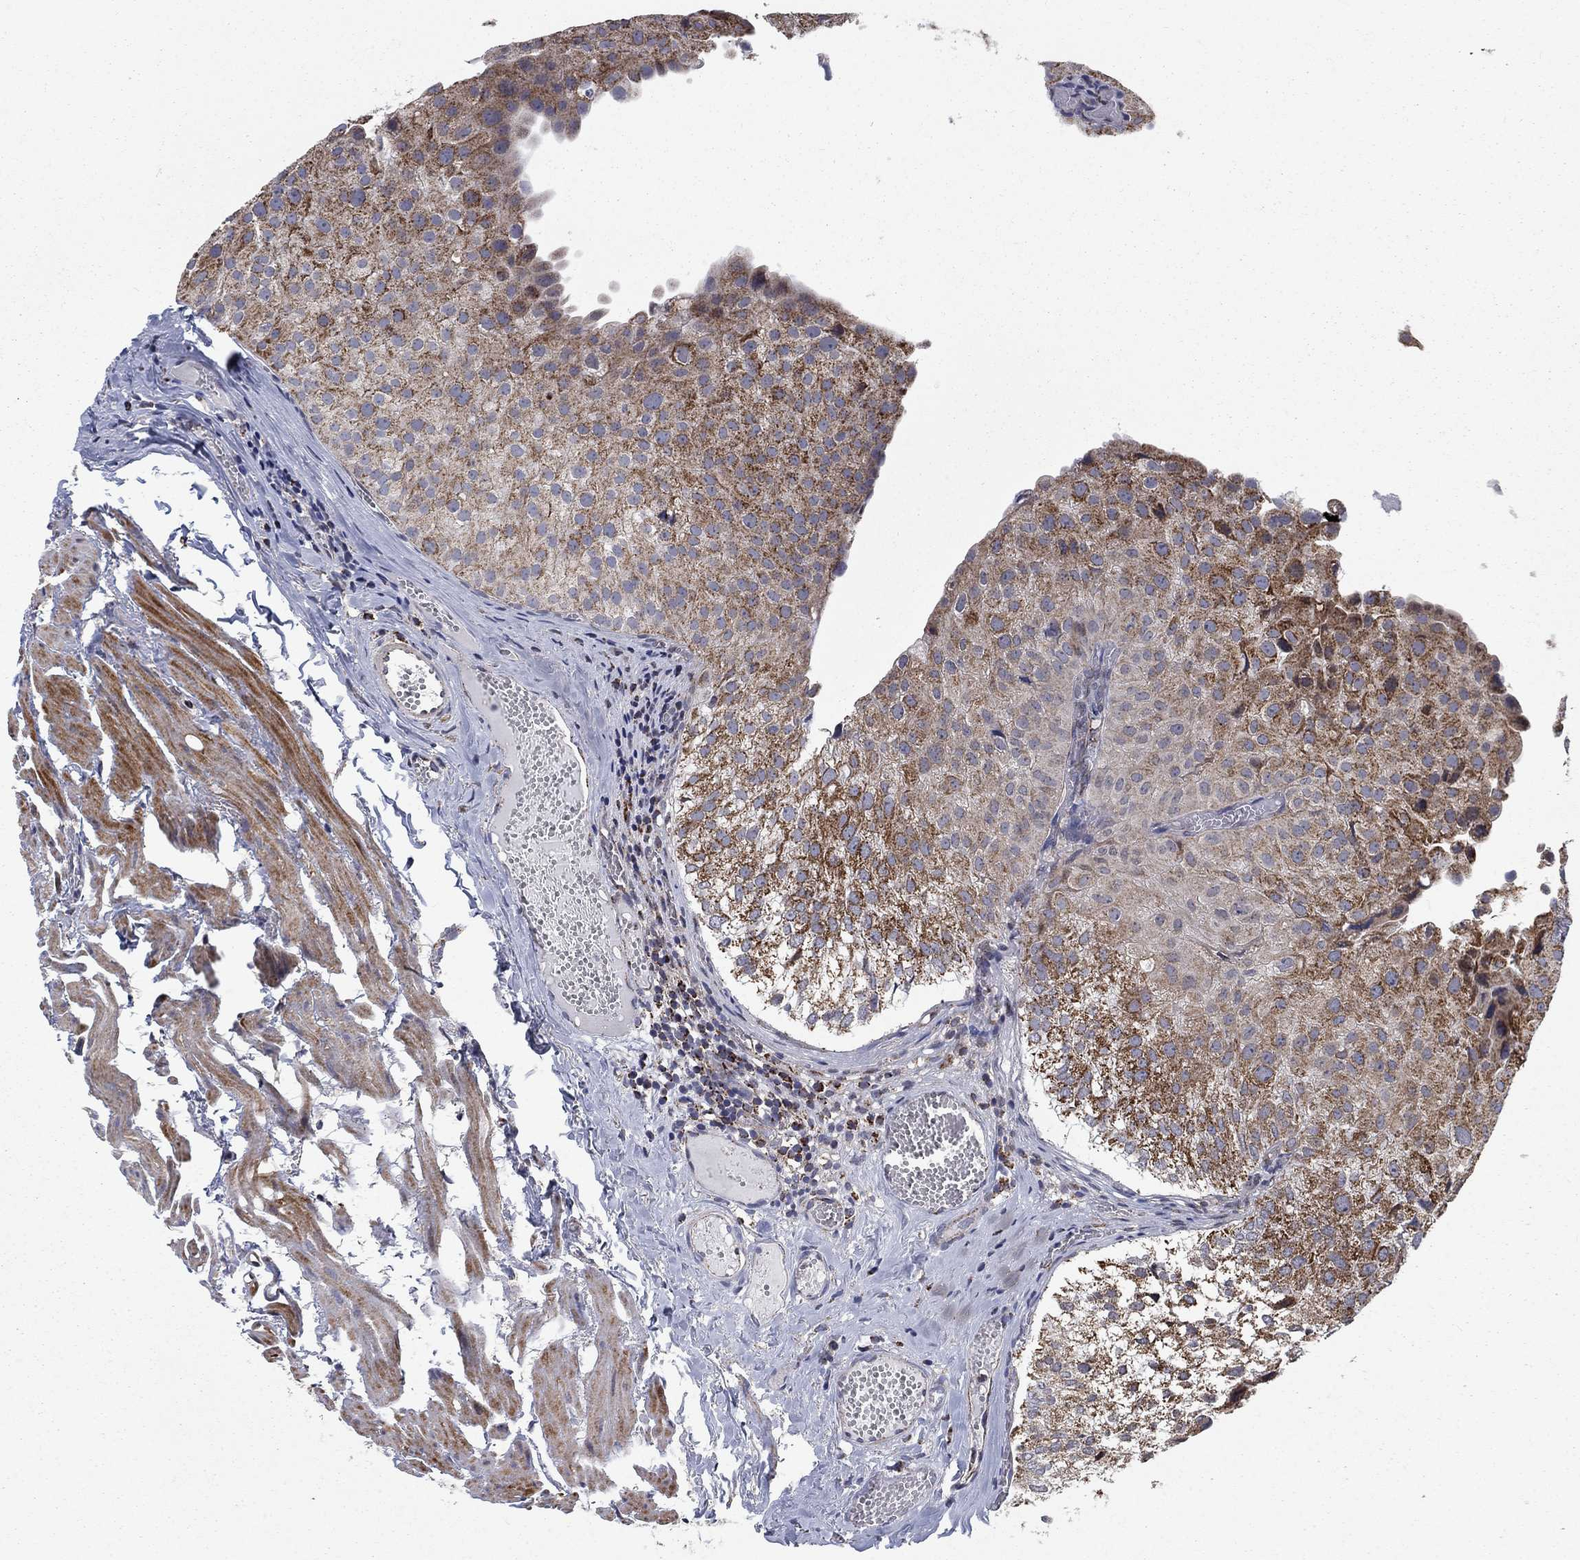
{"staining": {"intensity": "strong", "quantity": "25%-75%", "location": "cytoplasmic/membranous"}, "tissue": "urothelial cancer", "cell_type": "Tumor cells", "image_type": "cancer", "snomed": [{"axis": "morphology", "description": "Urothelial carcinoma, Low grade"}, {"axis": "topography", "description": "Urinary bladder"}], "caption": "Strong cytoplasmic/membranous staining is seen in approximately 25%-75% of tumor cells in low-grade urothelial carcinoma. The protein of interest is stained brown, and the nuclei are stained in blue (DAB IHC with brightfield microscopy, high magnification).", "gene": "MOAP1", "patient": {"sex": "female", "age": 78}}